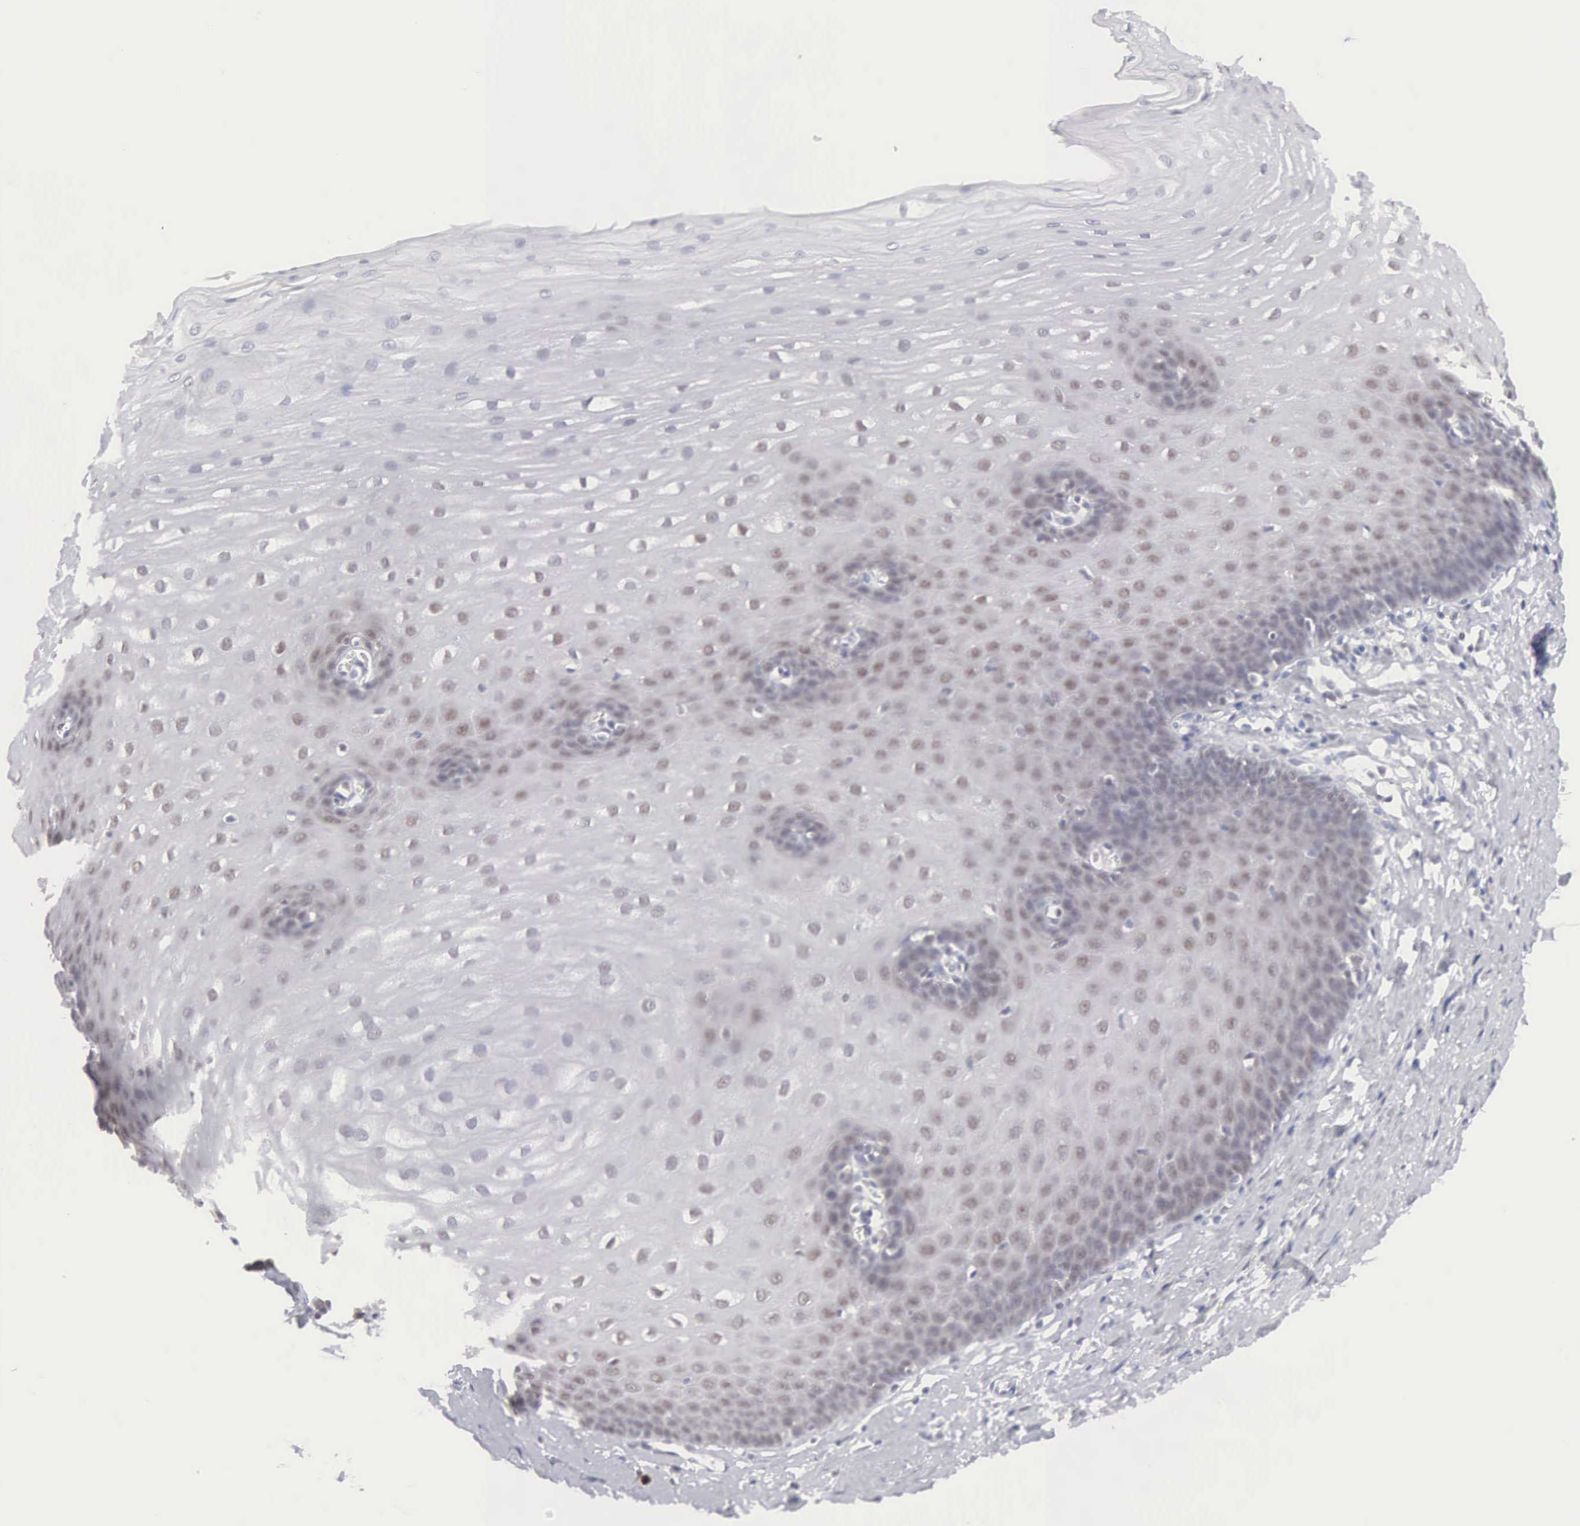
{"staining": {"intensity": "weak", "quantity": "<25%", "location": "nuclear"}, "tissue": "esophagus", "cell_type": "Squamous epithelial cells", "image_type": "normal", "snomed": [{"axis": "morphology", "description": "Normal tissue, NOS"}, {"axis": "topography", "description": "Esophagus"}], "caption": "Human esophagus stained for a protein using immunohistochemistry (IHC) reveals no expression in squamous epithelial cells.", "gene": "MNAT1", "patient": {"sex": "male", "age": 70}}